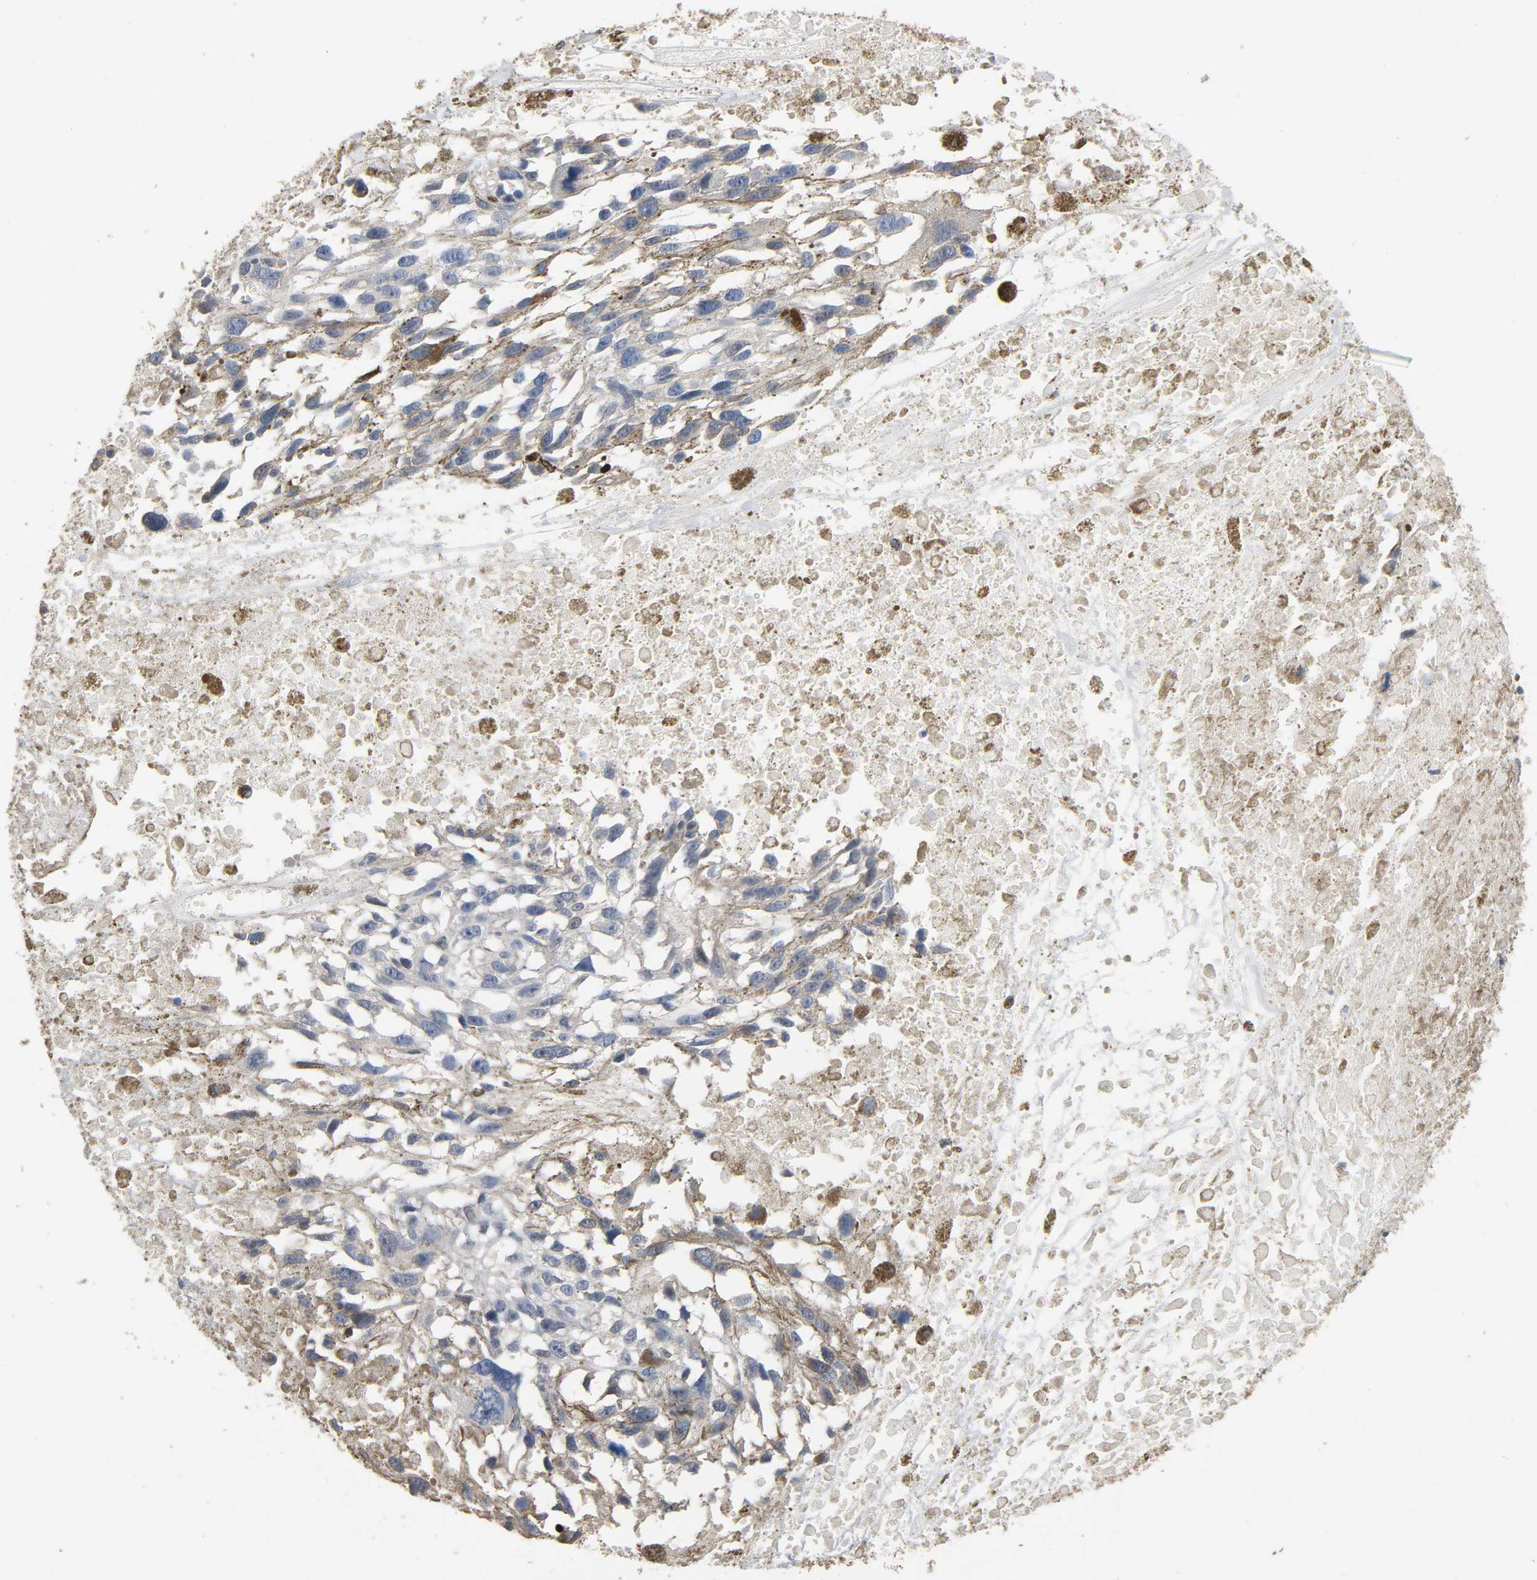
{"staining": {"intensity": "negative", "quantity": "none", "location": "none"}, "tissue": "melanoma", "cell_type": "Tumor cells", "image_type": "cancer", "snomed": [{"axis": "morphology", "description": "Malignant melanoma, Metastatic site"}, {"axis": "topography", "description": "Lymph node"}], "caption": "Melanoma stained for a protein using immunohistochemistry (IHC) exhibits no expression tumor cells.", "gene": "SOX6", "patient": {"sex": "male", "age": 59}}